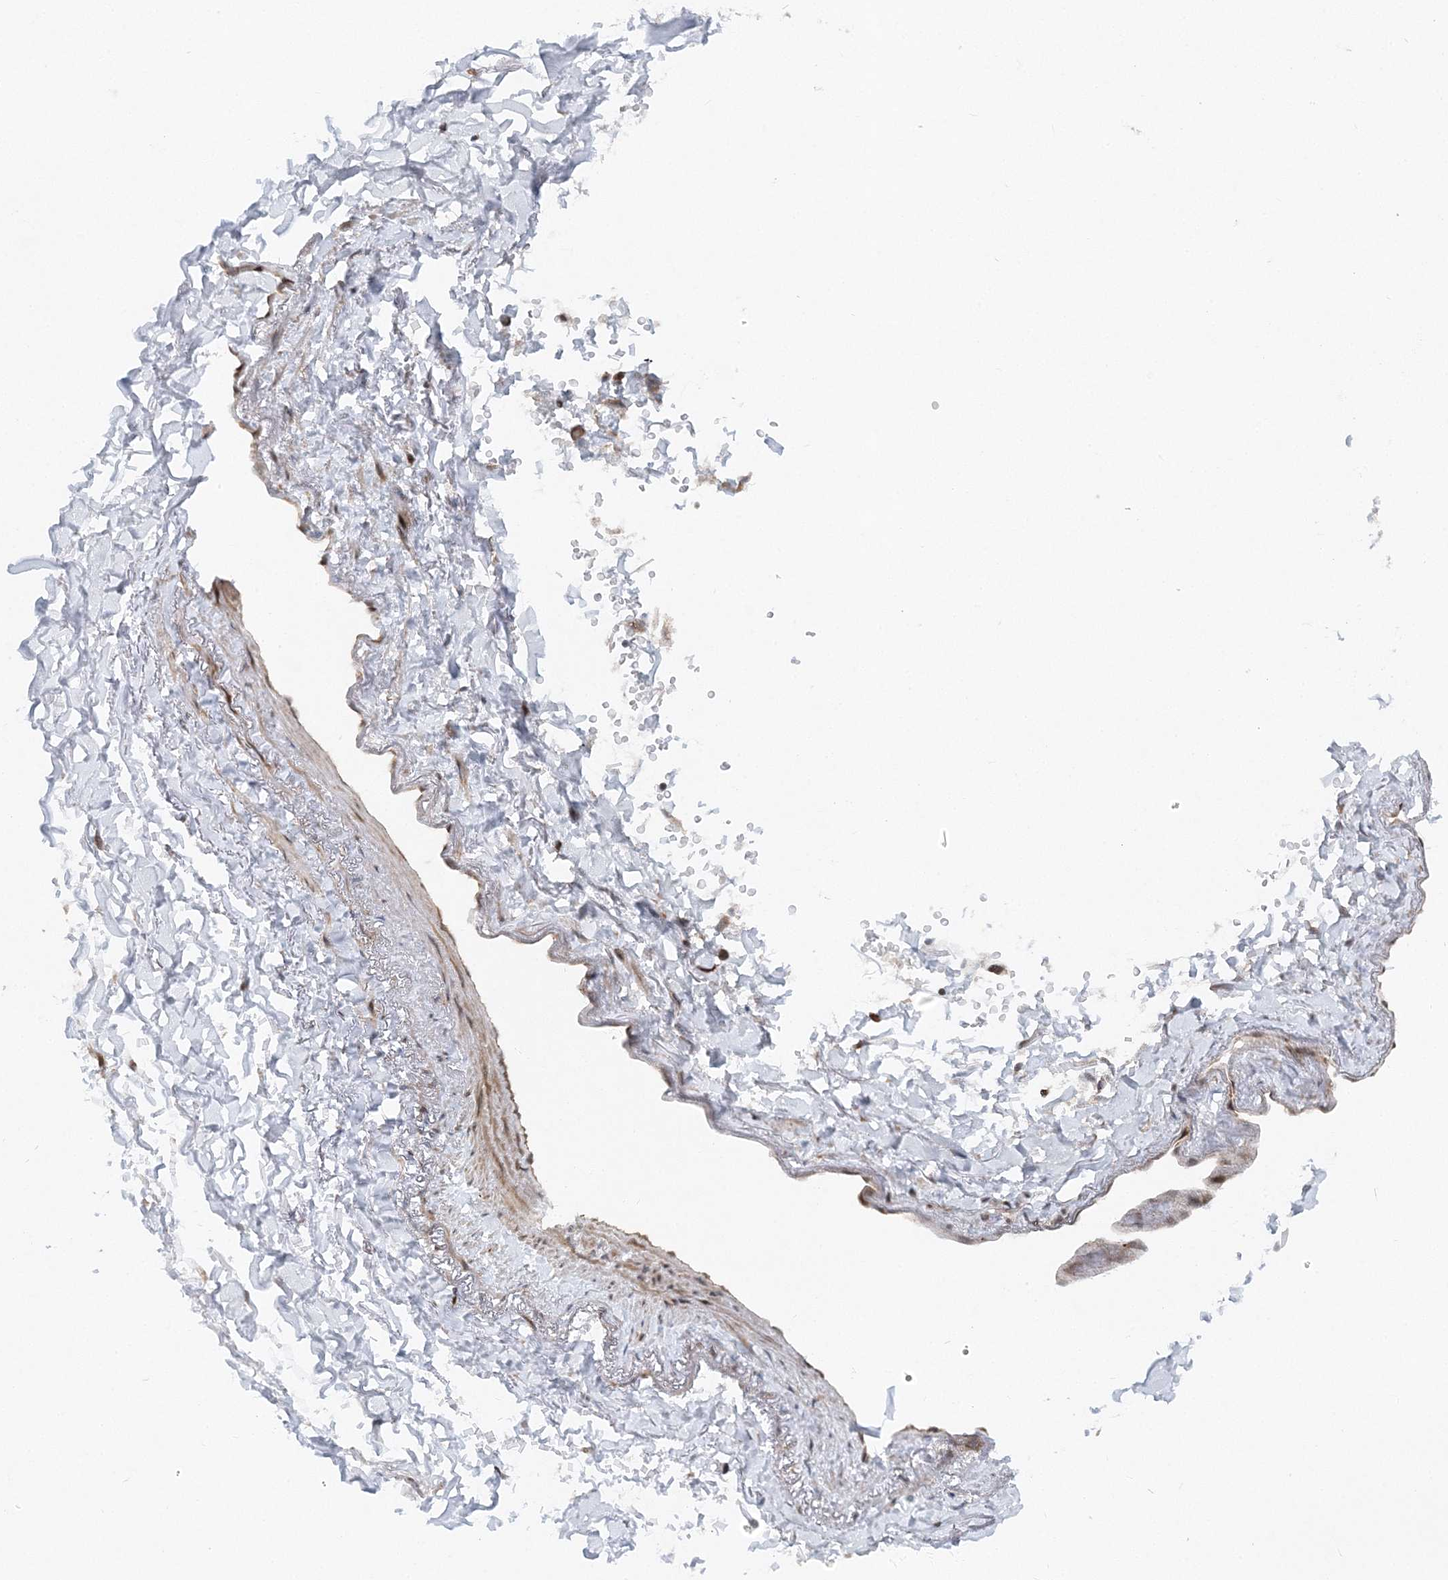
{"staining": {"intensity": "negative", "quantity": "none", "location": "none"}, "tissue": "adipose tissue", "cell_type": "Adipocytes", "image_type": "normal", "snomed": [{"axis": "morphology", "description": "Normal tissue, NOS"}, {"axis": "topography", "description": "Cartilage tissue"}, {"axis": "topography", "description": "Bronchus"}], "caption": "Unremarkable adipose tissue was stained to show a protein in brown. There is no significant expression in adipocytes. (Immunohistochemistry, brightfield microscopy, high magnification).", "gene": "RAB11FIP2", "patient": {"sex": "female", "age": 73}}